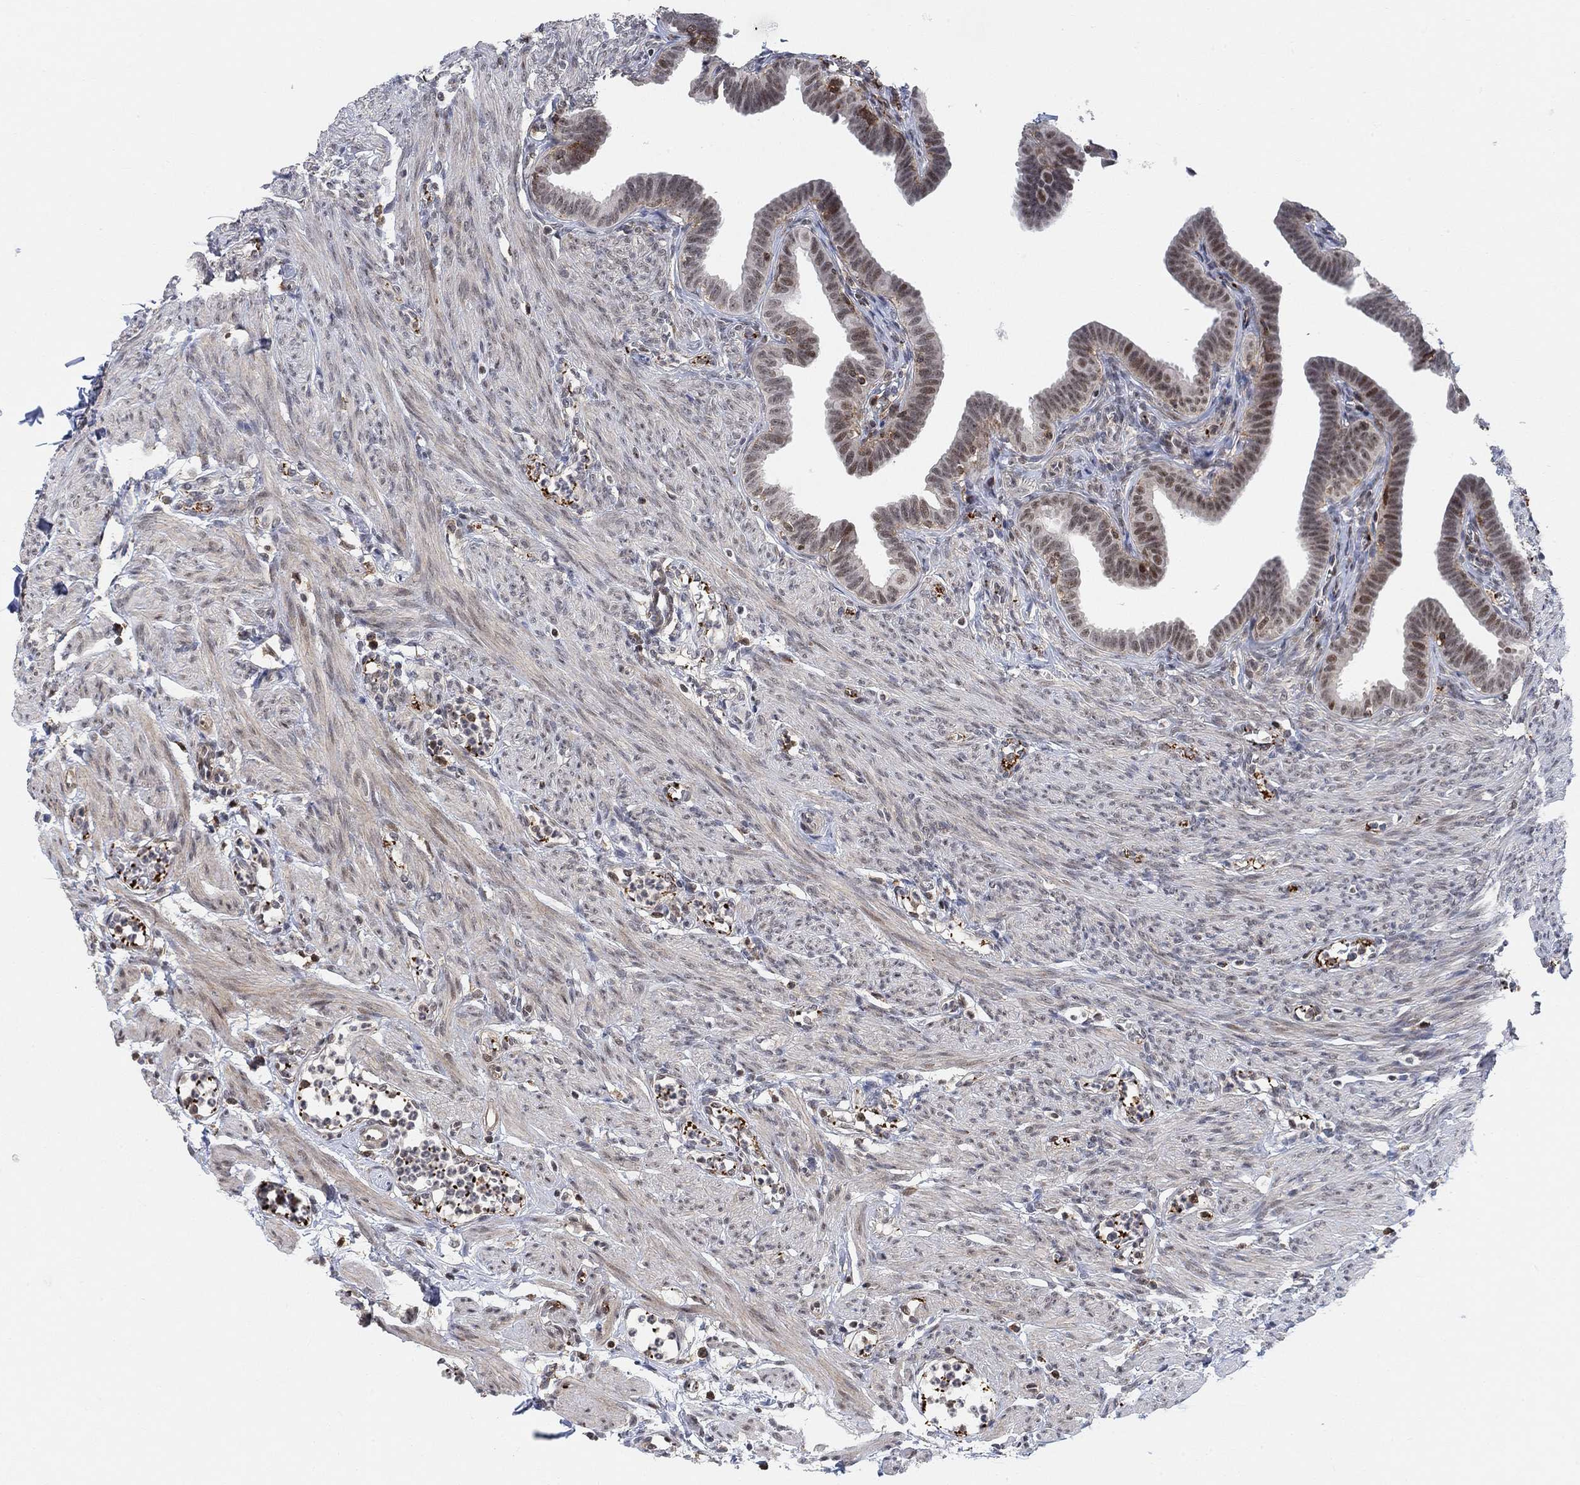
{"staining": {"intensity": "weak", "quantity": "25%-75%", "location": "nuclear"}, "tissue": "fallopian tube", "cell_type": "Glandular cells", "image_type": "normal", "snomed": [{"axis": "morphology", "description": "Normal tissue, NOS"}, {"axis": "topography", "description": "Fallopian tube"}, {"axis": "topography", "description": "Ovary"}], "caption": "Human fallopian tube stained with a brown dye exhibits weak nuclear positive staining in approximately 25%-75% of glandular cells.", "gene": "PWWP2B", "patient": {"sex": "female", "age": 33}}